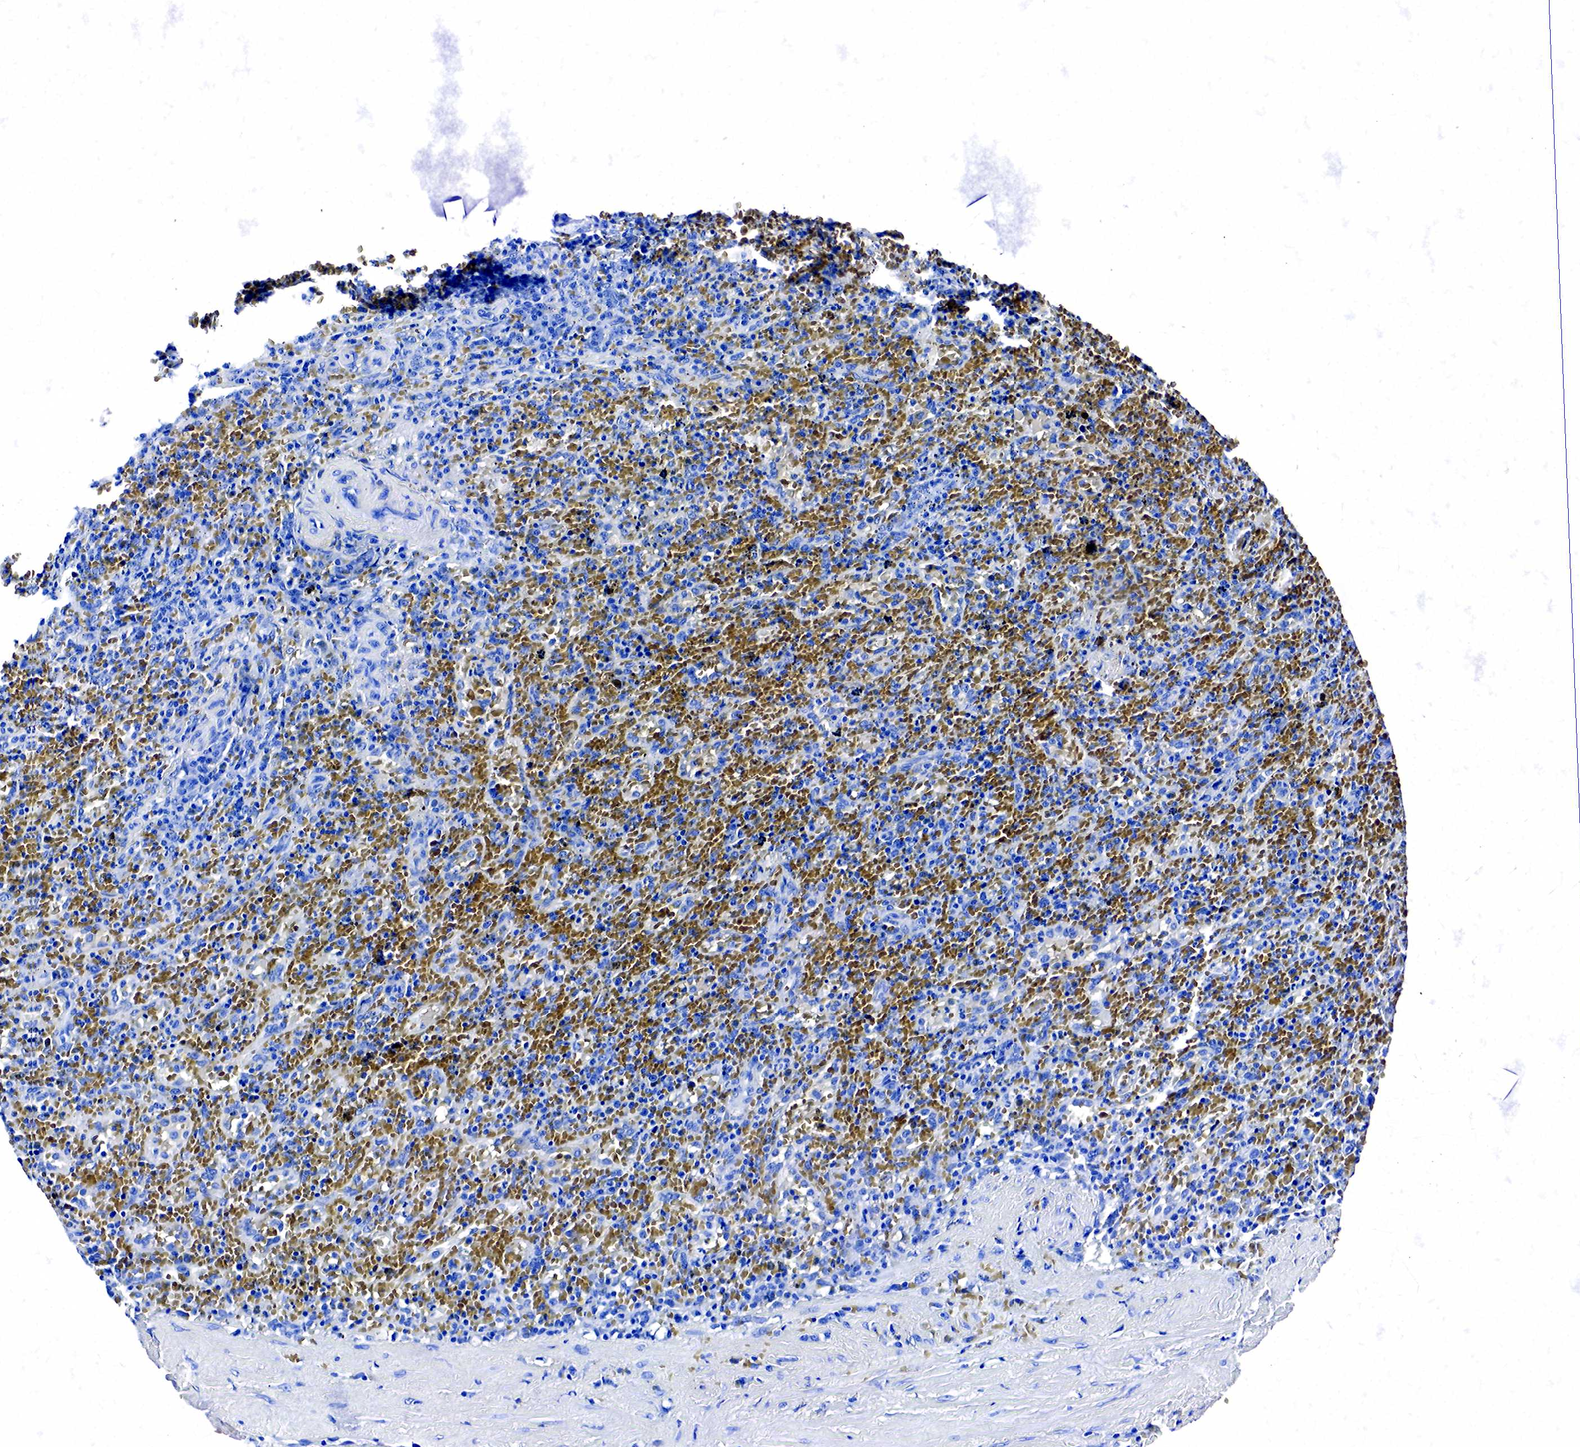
{"staining": {"intensity": "negative", "quantity": "none", "location": "none"}, "tissue": "lymphoma", "cell_type": "Tumor cells", "image_type": "cancer", "snomed": [{"axis": "morphology", "description": "Malignant lymphoma, non-Hodgkin's type, High grade"}, {"axis": "topography", "description": "Spleen"}, {"axis": "topography", "description": "Lymph node"}], "caption": "Photomicrograph shows no protein staining in tumor cells of high-grade malignant lymphoma, non-Hodgkin's type tissue.", "gene": "ACP3", "patient": {"sex": "female", "age": 70}}